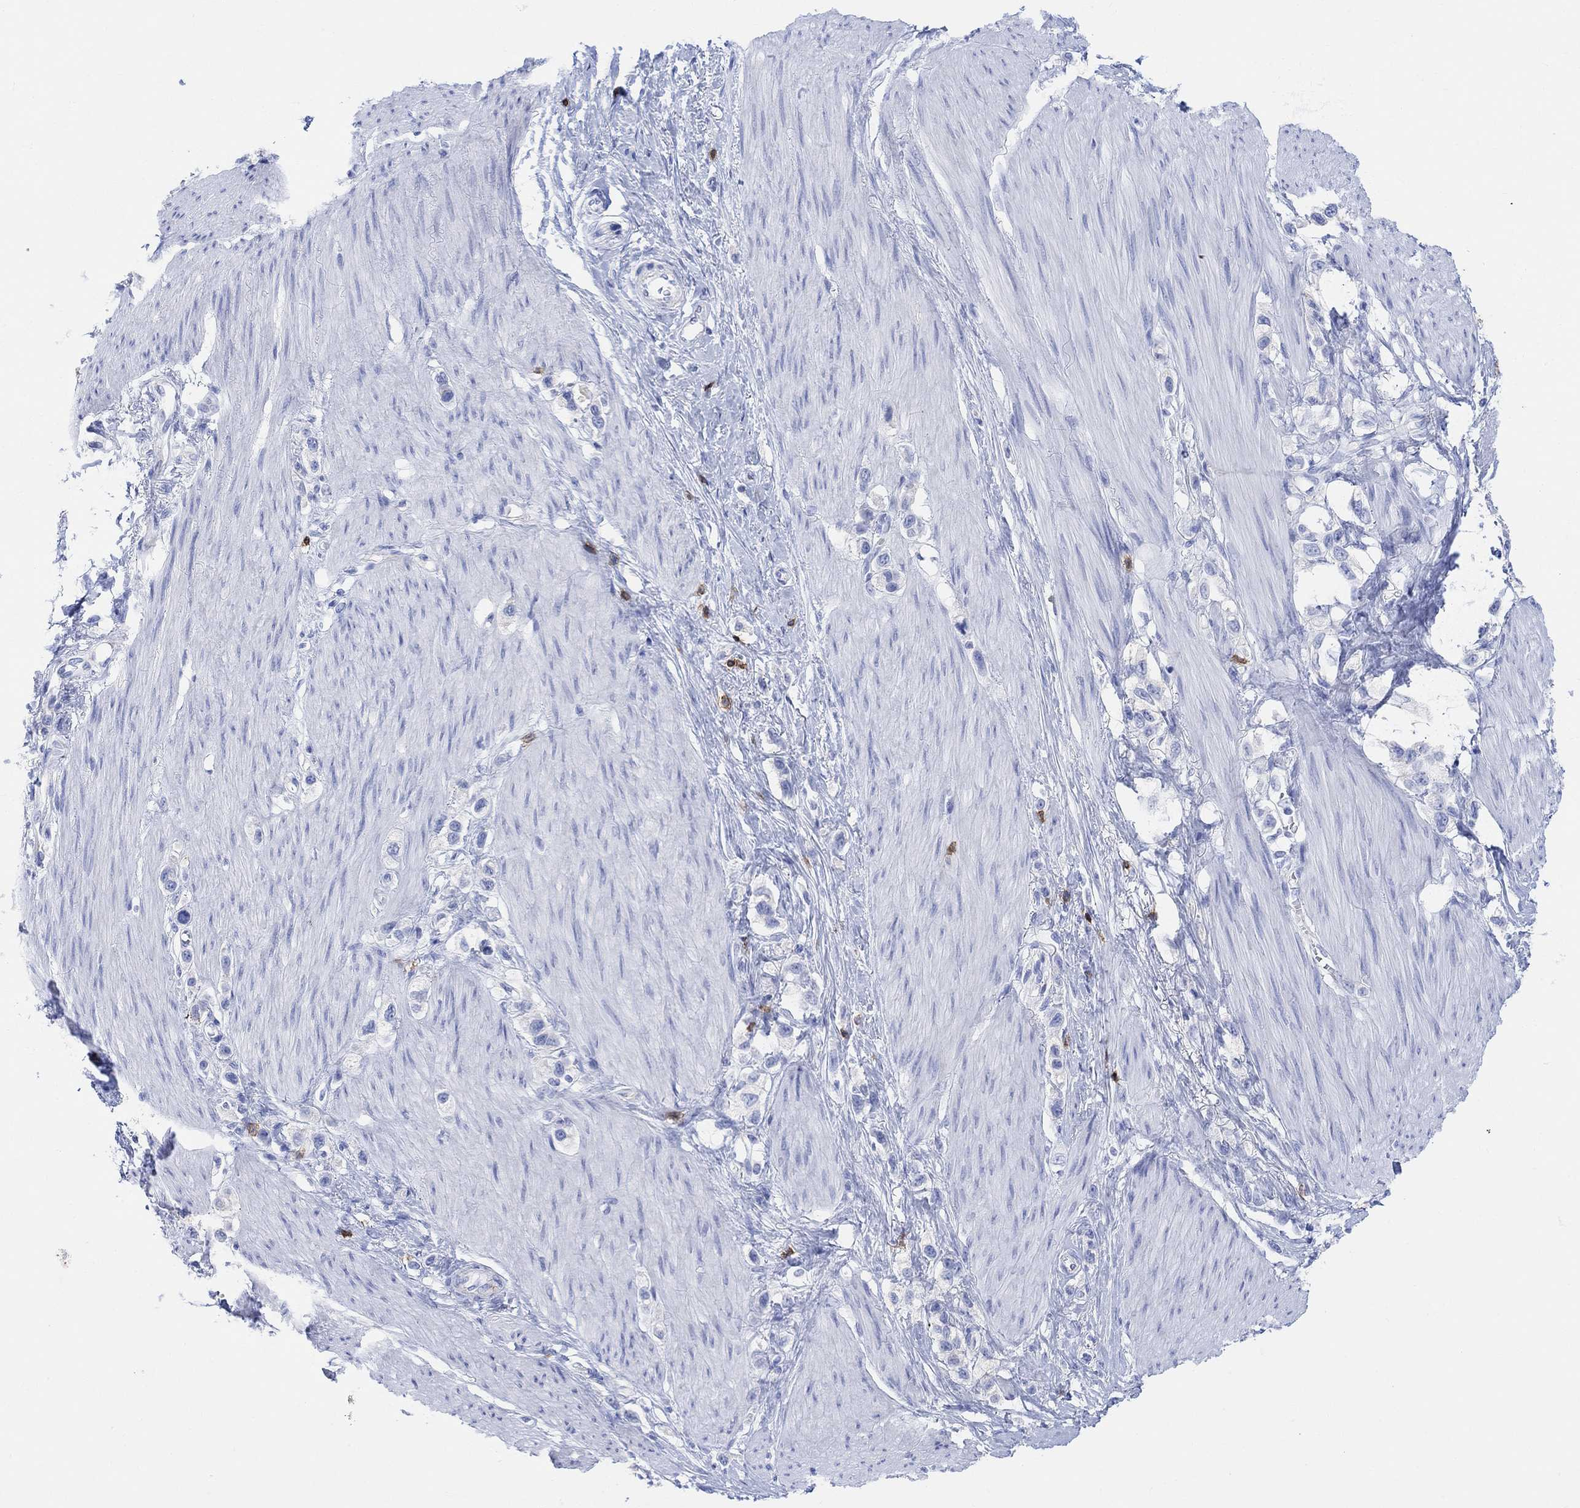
{"staining": {"intensity": "negative", "quantity": "none", "location": "none"}, "tissue": "stomach cancer", "cell_type": "Tumor cells", "image_type": "cancer", "snomed": [{"axis": "morphology", "description": "Normal tissue, NOS"}, {"axis": "morphology", "description": "Adenocarcinoma, NOS"}, {"axis": "morphology", "description": "Adenocarcinoma, High grade"}, {"axis": "topography", "description": "Stomach, upper"}, {"axis": "topography", "description": "Stomach"}], "caption": "Micrograph shows no protein expression in tumor cells of stomach adenocarcinoma (high-grade) tissue.", "gene": "GPR65", "patient": {"sex": "female", "age": 65}}